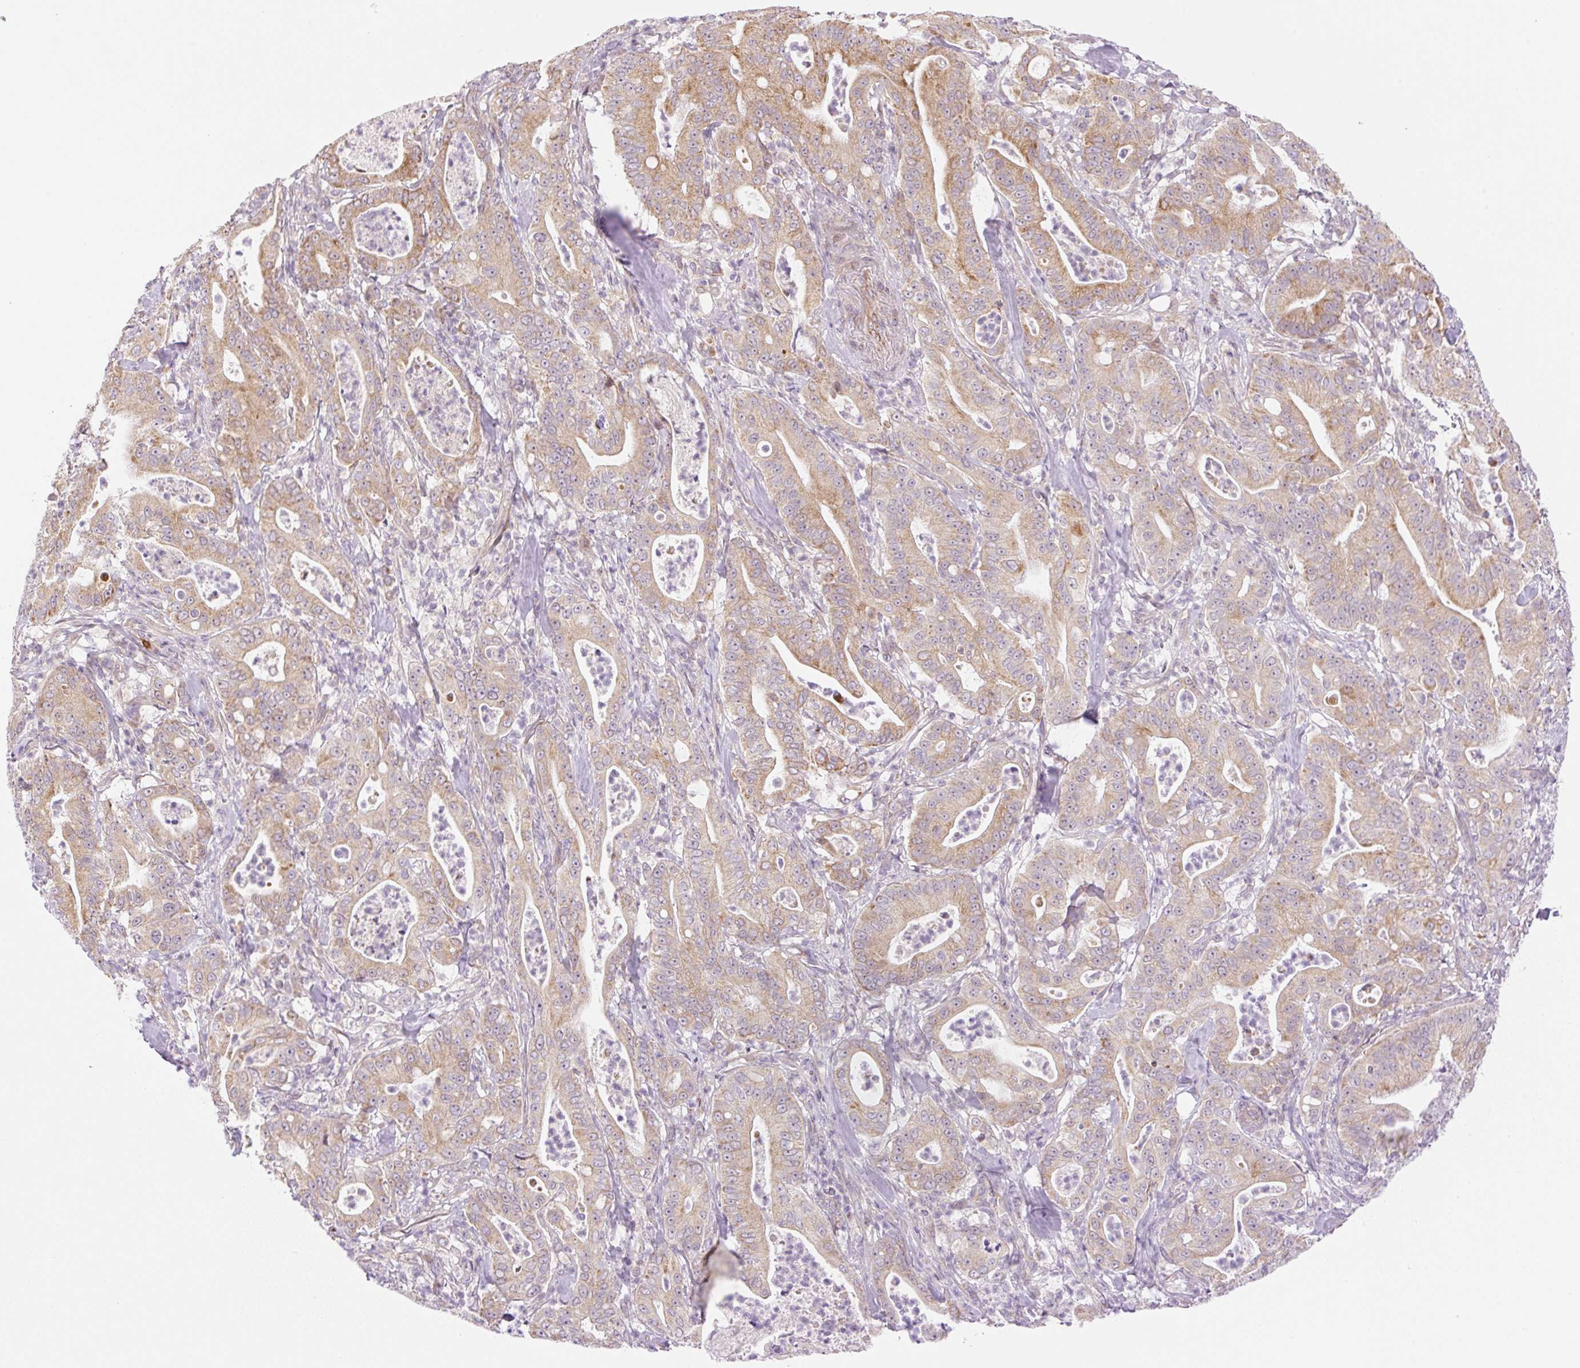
{"staining": {"intensity": "moderate", "quantity": "25%-75%", "location": "cytoplasmic/membranous"}, "tissue": "pancreatic cancer", "cell_type": "Tumor cells", "image_type": "cancer", "snomed": [{"axis": "morphology", "description": "Adenocarcinoma, NOS"}, {"axis": "topography", "description": "Pancreas"}], "caption": "Adenocarcinoma (pancreatic) stained for a protein shows moderate cytoplasmic/membranous positivity in tumor cells. (Stains: DAB (3,3'-diaminobenzidine) in brown, nuclei in blue, Microscopy: brightfield microscopy at high magnification).", "gene": "ZNF394", "patient": {"sex": "male", "age": 71}}